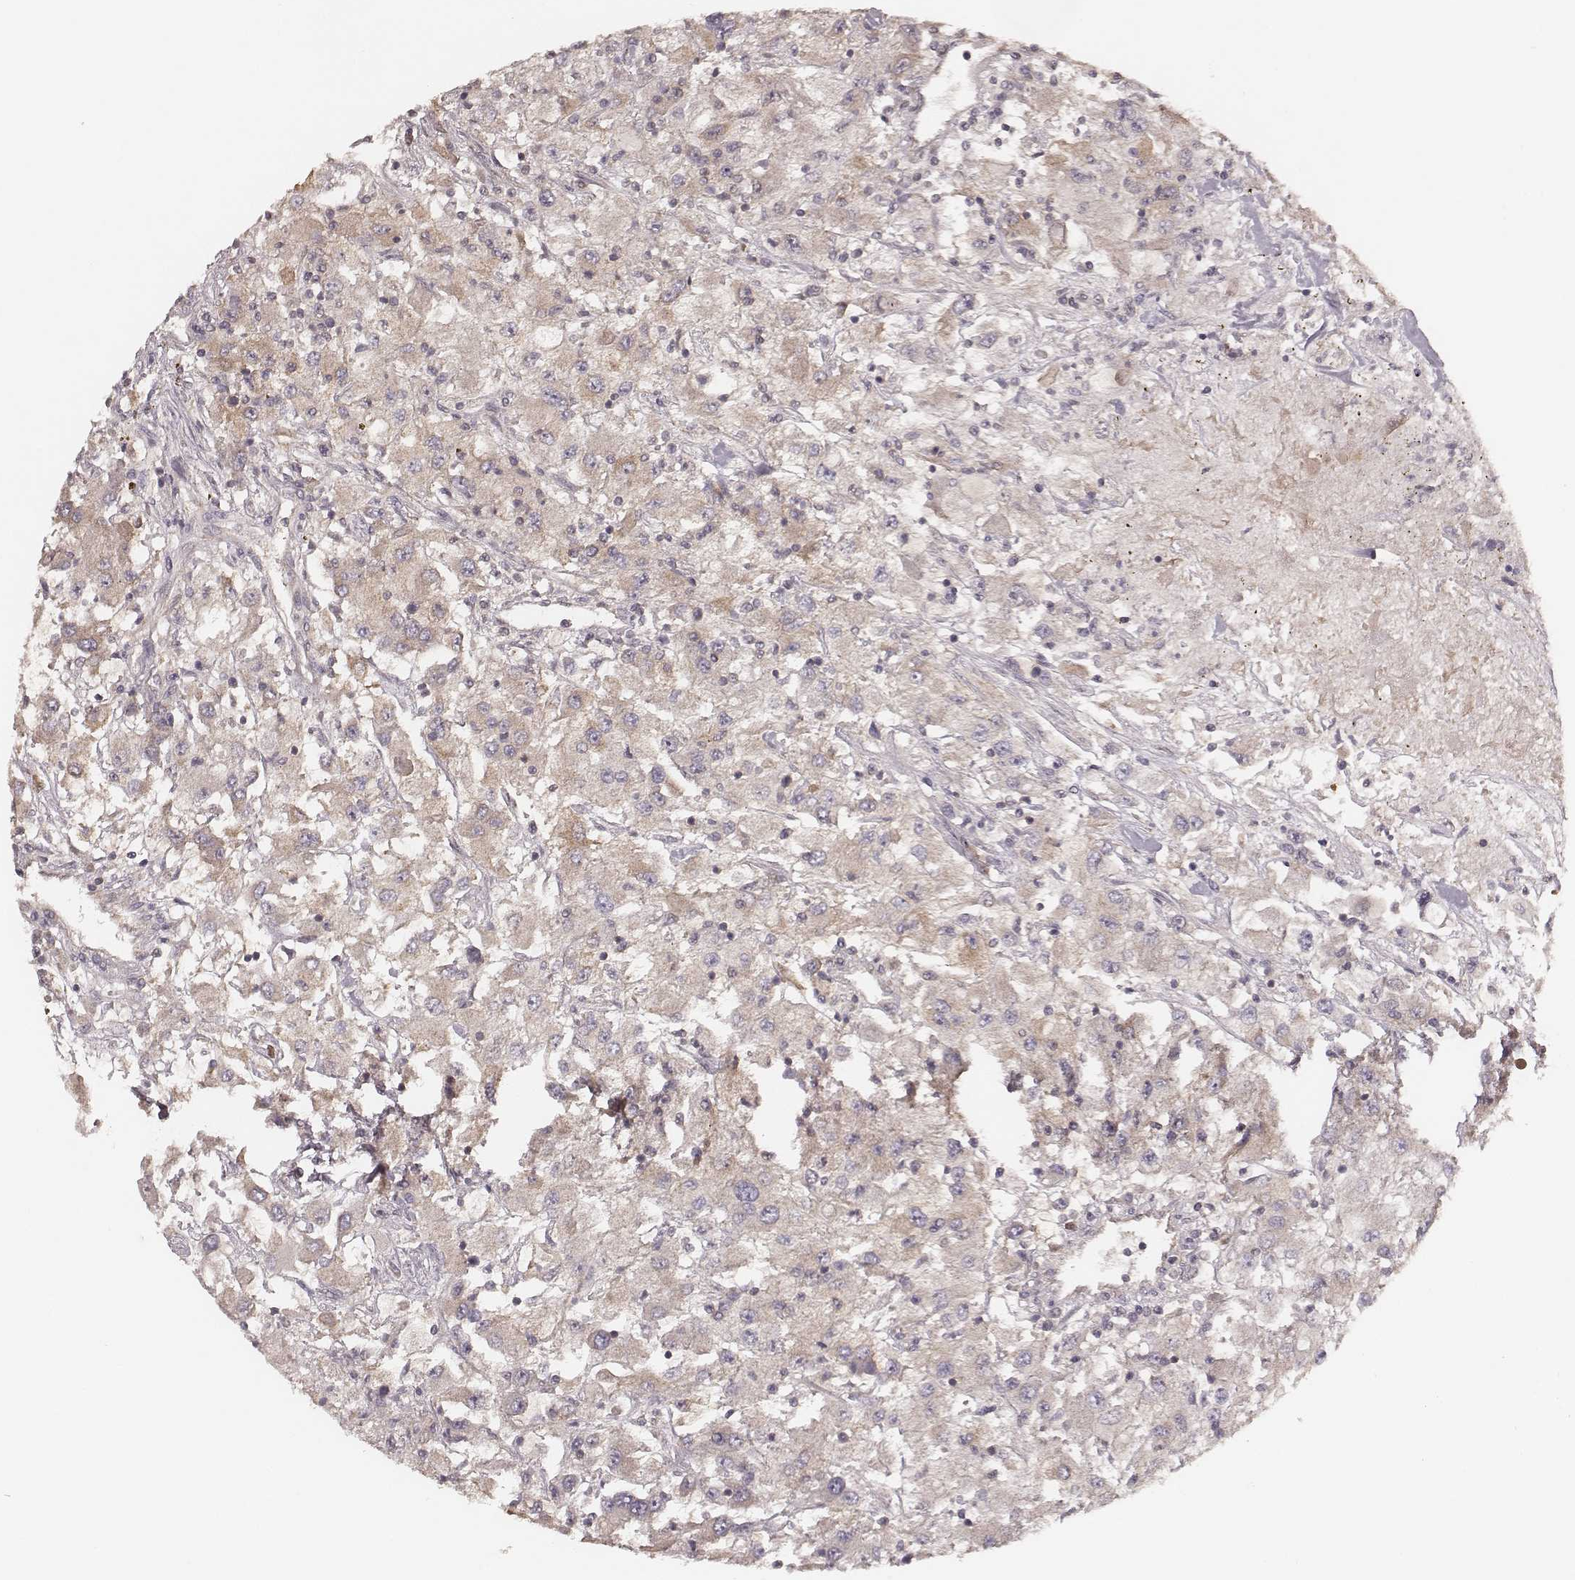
{"staining": {"intensity": "weak", "quantity": "25%-75%", "location": "cytoplasmic/membranous"}, "tissue": "renal cancer", "cell_type": "Tumor cells", "image_type": "cancer", "snomed": [{"axis": "morphology", "description": "Adenocarcinoma, NOS"}, {"axis": "topography", "description": "Kidney"}], "caption": "Human renal cancer stained with a protein marker reveals weak staining in tumor cells.", "gene": "CARS1", "patient": {"sex": "female", "age": 67}}